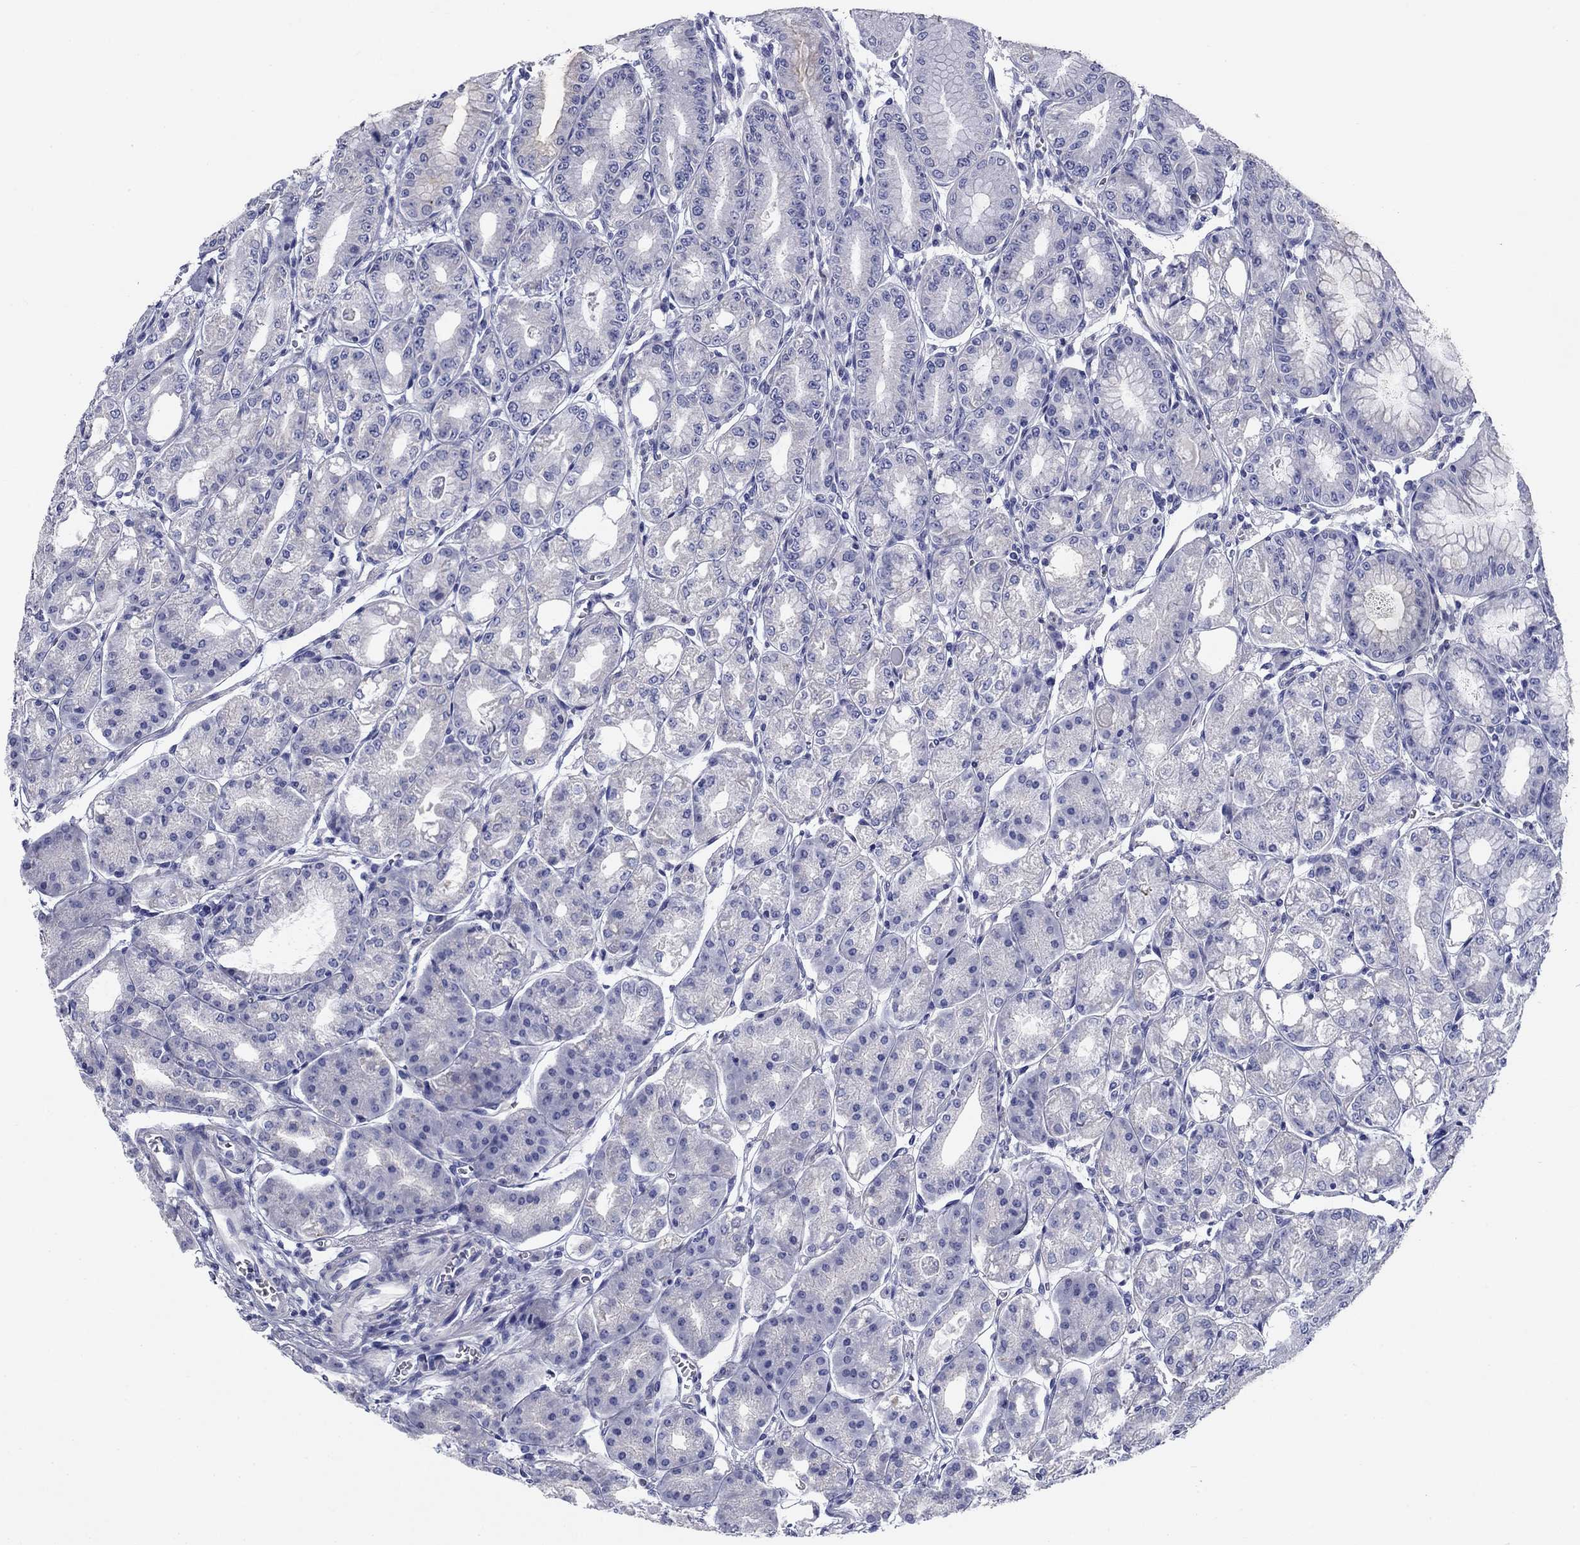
{"staining": {"intensity": "negative", "quantity": "none", "location": "none"}, "tissue": "stomach", "cell_type": "Glandular cells", "image_type": "normal", "snomed": [{"axis": "morphology", "description": "Normal tissue, NOS"}, {"axis": "topography", "description": "Stomach, lower"}], "caption": "Immunohistochemical staining of unremarkable stomach reveals no significant staining in glandular cells.", "gene": "PRKCG", "patient": {"sex": "male", "age": 71}}